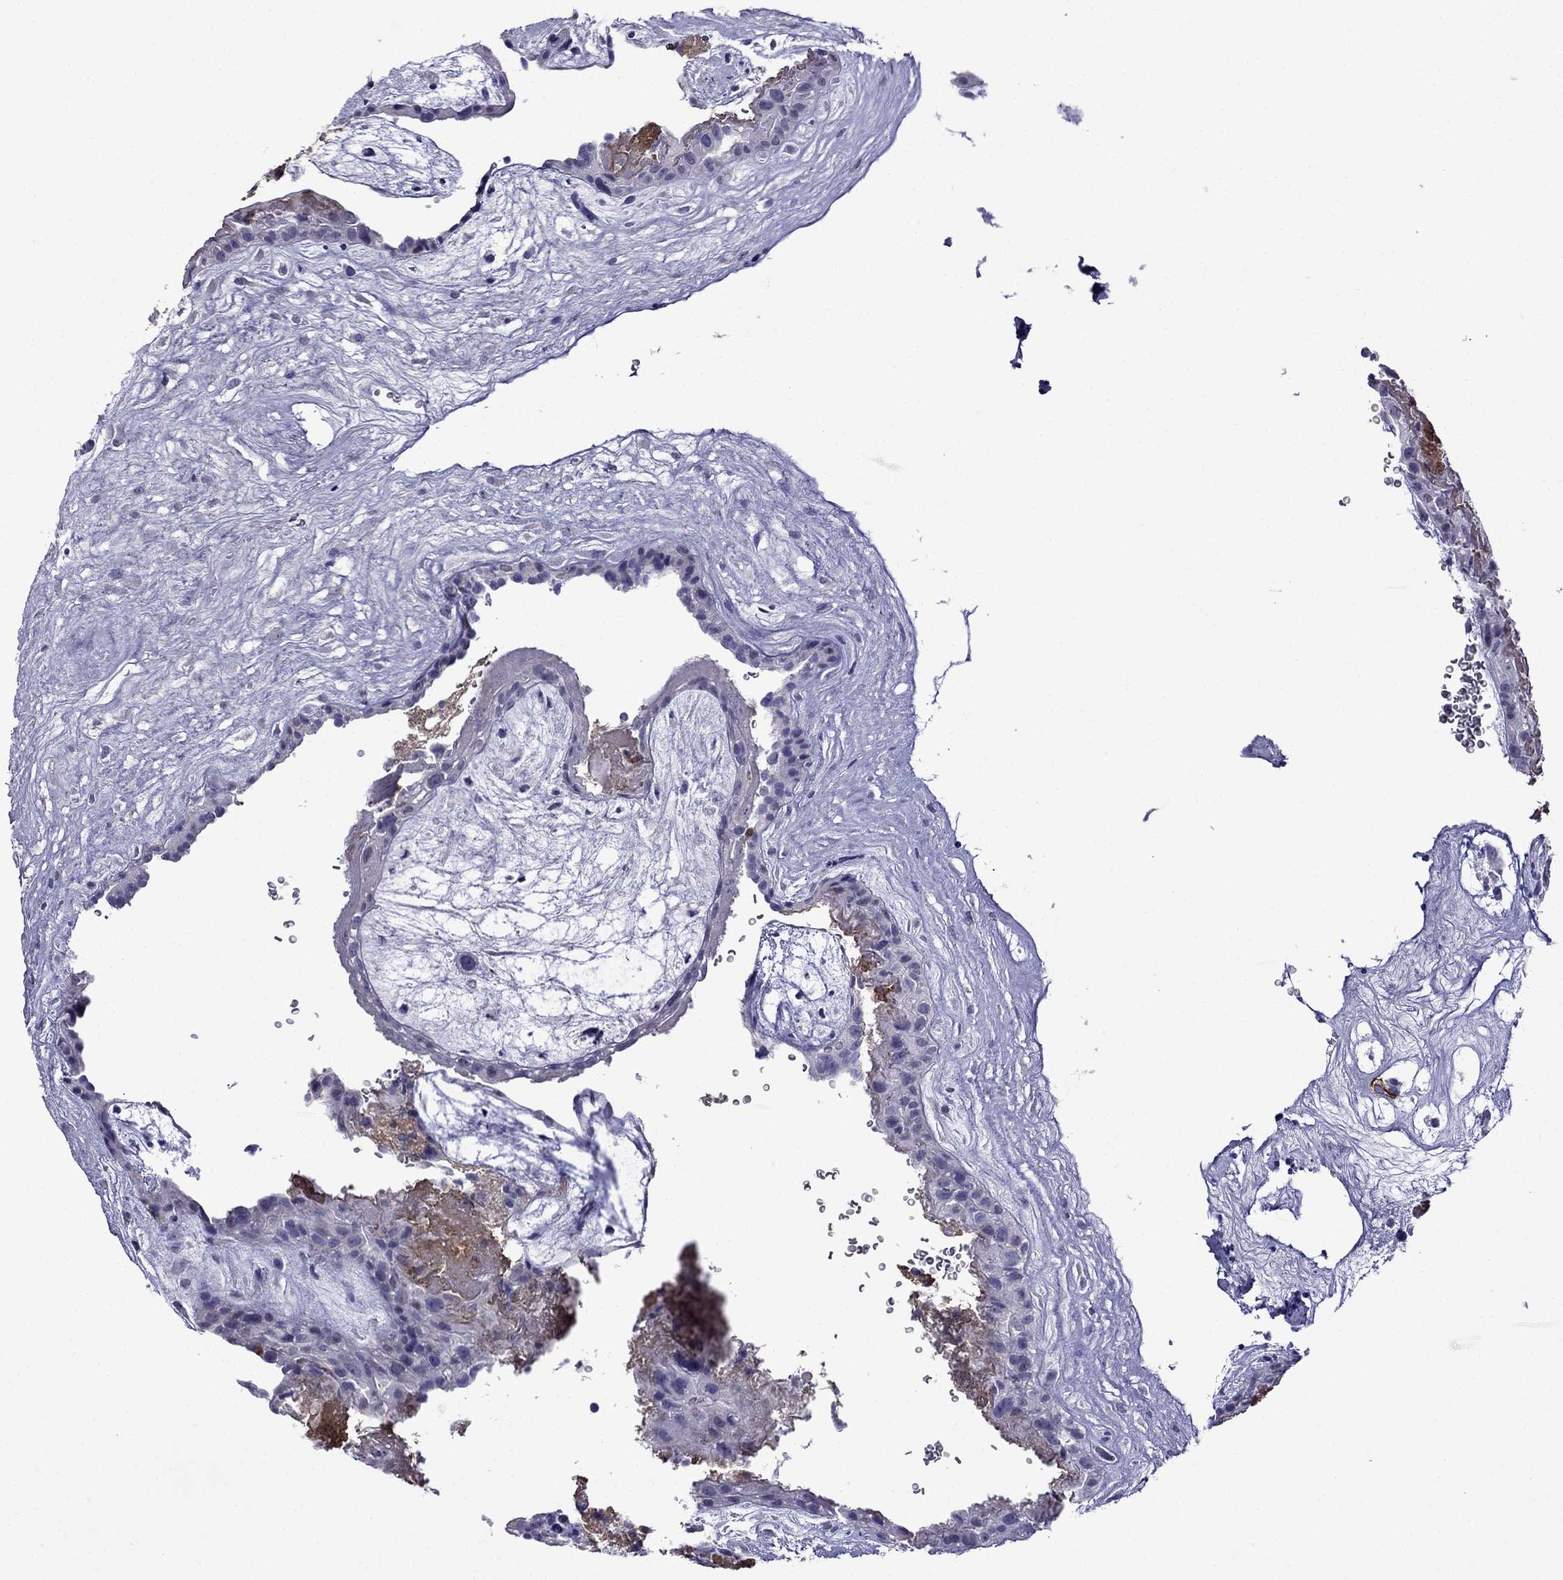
{"staining": {"intensity": "negative", "quantity": "none", "location": "none"}, "tissue": "placenta", "cell_type": "Decidual cells", "image_type": "normal", "snomed": [{"axis": "morphology", "description": "Normal tissue, NOS"}, {"axis": "topography", "description": "Placenta"}], "caption": "IHC photomicrograph of benign placenta stained for a protein (brown), which demonstrates no staining in decidual cells.", "gene": "CDHR4", "patient": {"sex": "female", "age": 19}}